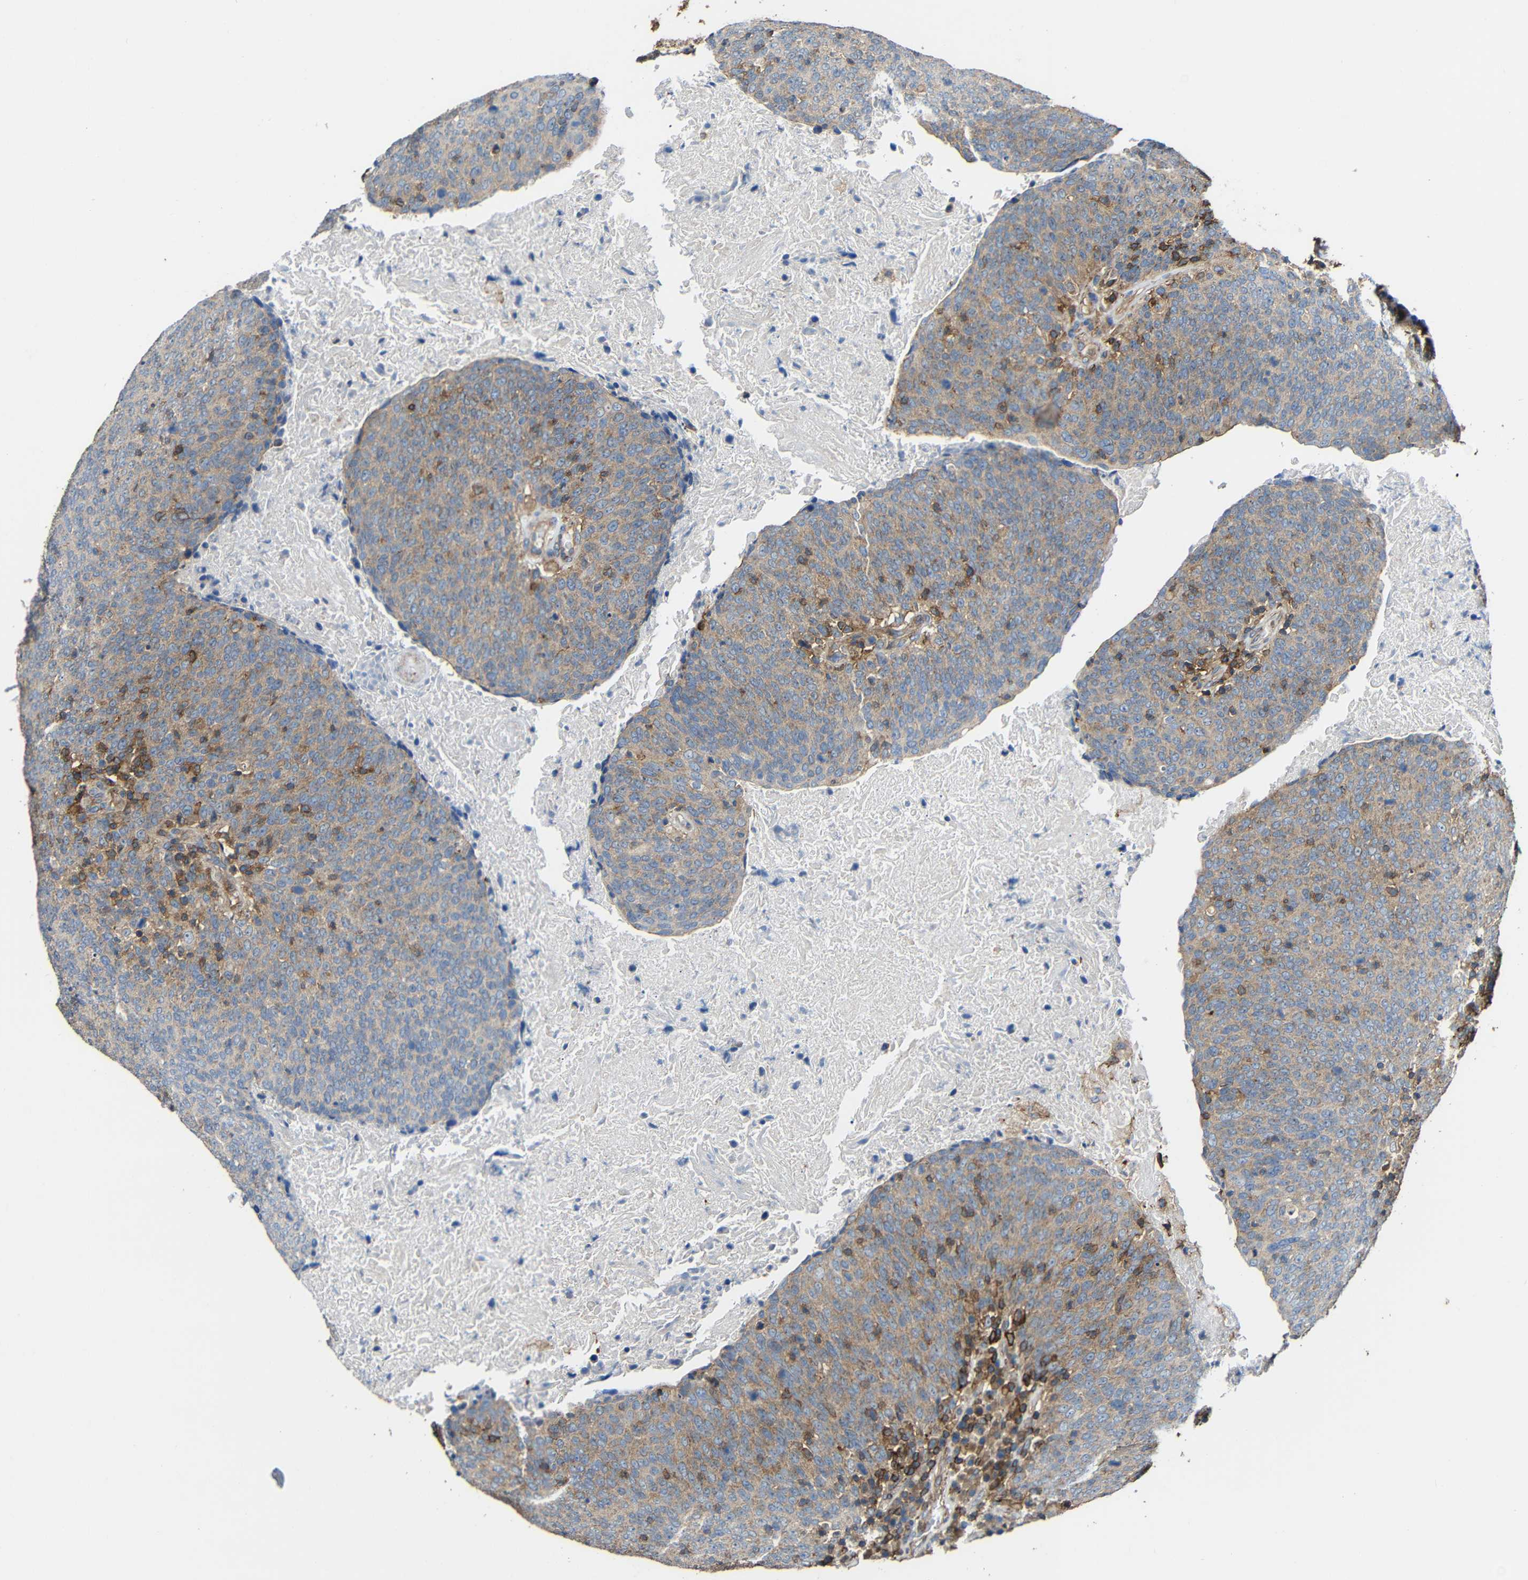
{"staining": {"intensity": "weak", "quantity": ">75%", "location": "cytoplasmic/membranous"}, "tissue": "head and neck cancer", "cell_type": "Tumor cells", "image_type": "cancer", "snomed": [{"axis": "morphology", "description": "Squamous cell carcinoma, NOS"}, {"axis": "morphology", "description": "Squamous cell carcinoma, metastatic, NOS"}, {"axis": "topography", "description": "Lymph node"}, {"axis": "topography", "description": "Head-Neck"}], "caption": "Head and neck metastatic squamous cell carcinoma tissue displays weak cytoplasmic/membranous expression in approximately >75% of tumor cells (Stains: DAB (3,3'-diaminobenzidine) in brown, nuclei in blue, Microscopy: brightfield microscopy at high magnification).", "gene": "RHOT2", "patient": {"sex": "male", "age": 62}}